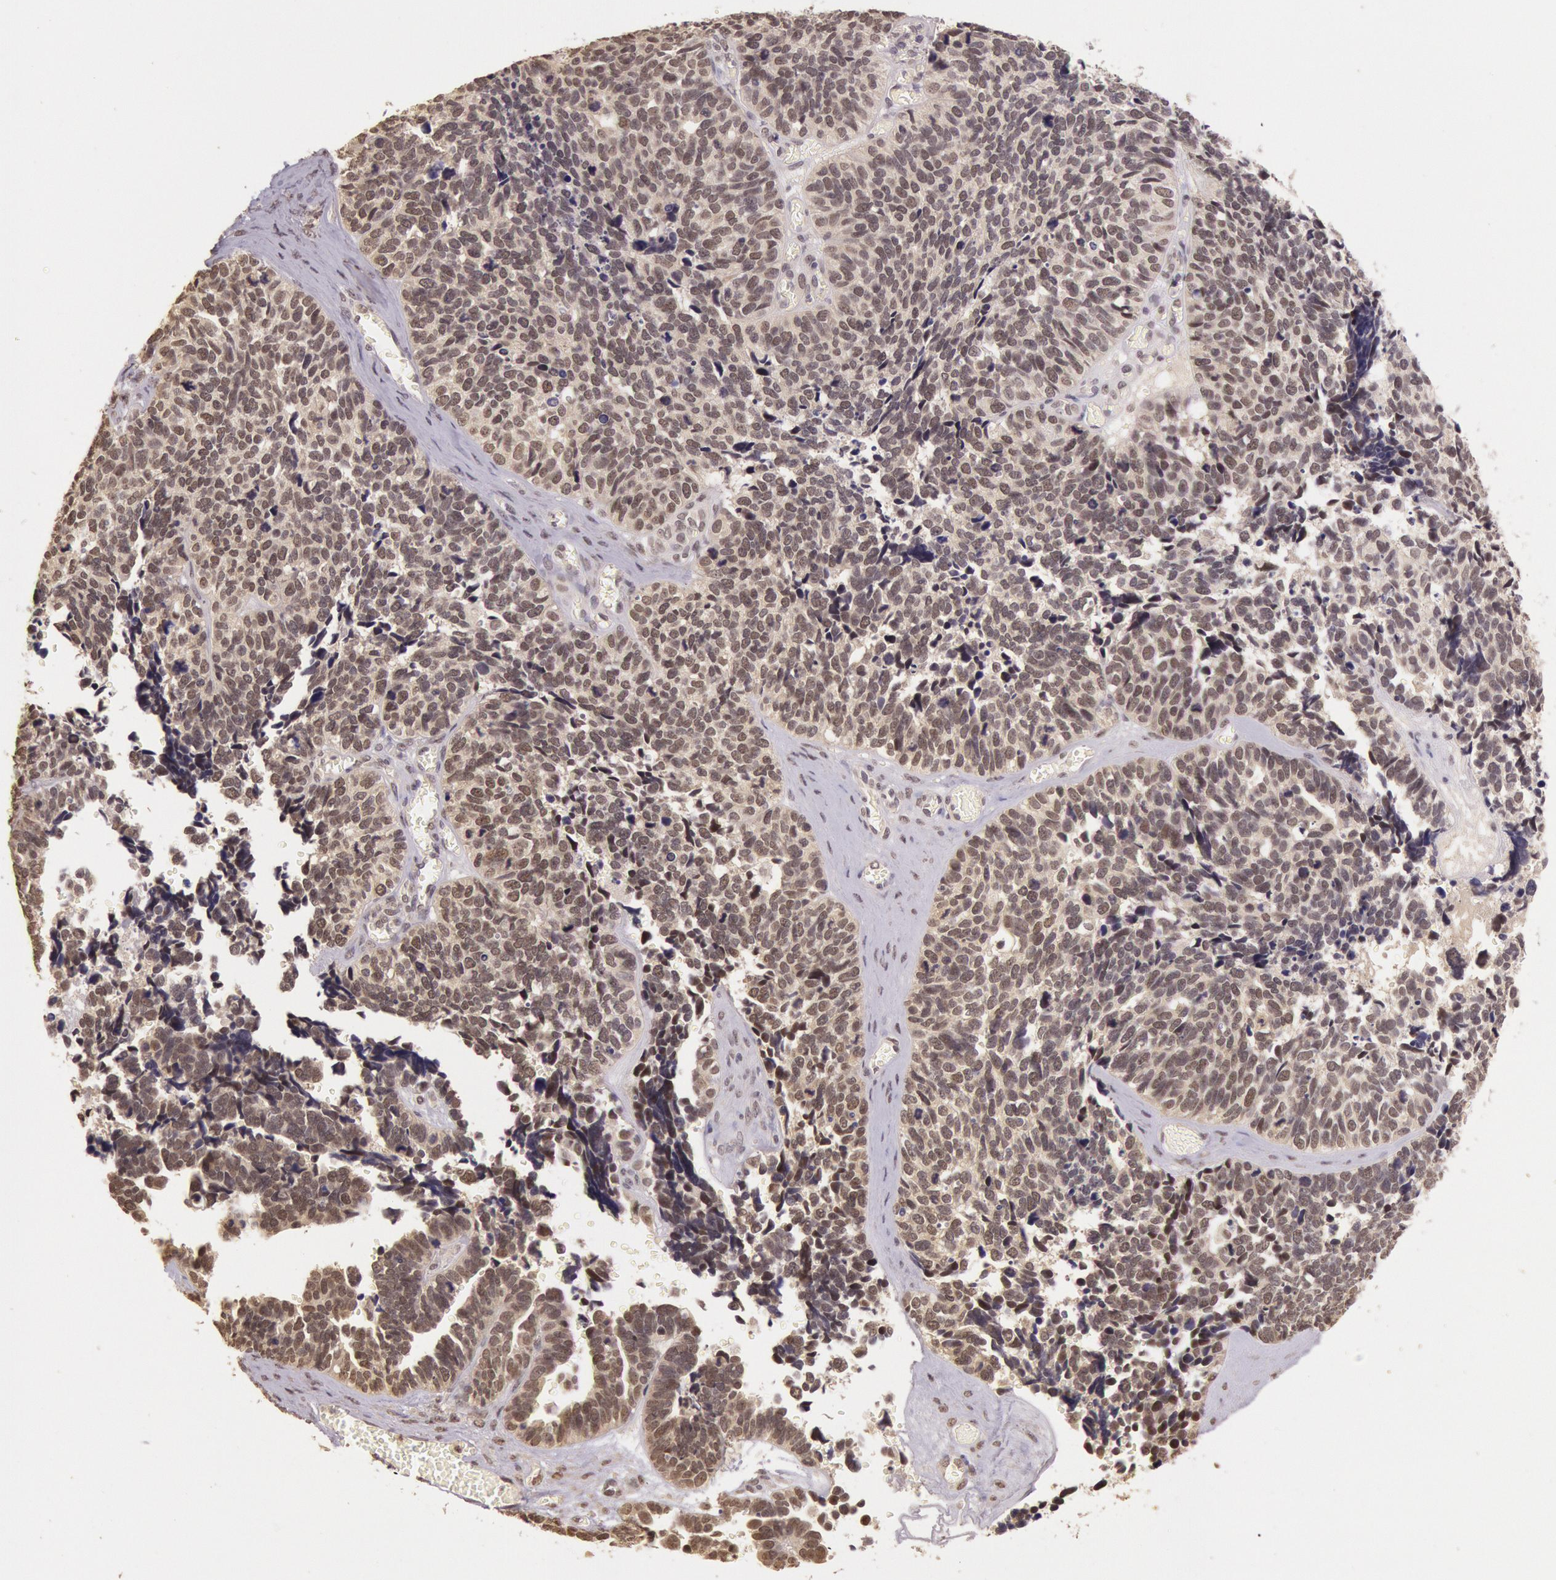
{"staining": {"intensity": "moderate", "quantity": ">75%", "location": "cytoplasmic/membranous,nuclear"}, "tissue": "ovarian cancer", "cell_type": "Tumor cells", "image_type": "cancer", "snomed": [{"axis": "morphology", "description": "Cystadenocarcinoma, serous, NOS"}, {"axis": "topography", "description": "Ovary"}], "caption": "An image of human ovarian cancer (serous cystadenocarcinoma) stained for a protein displays moderate cytoplasmic/membranous and nuclear brown staining in tumor cells.", "gene": "RTL10", "patient": {"sex": "female", "age": 77}}